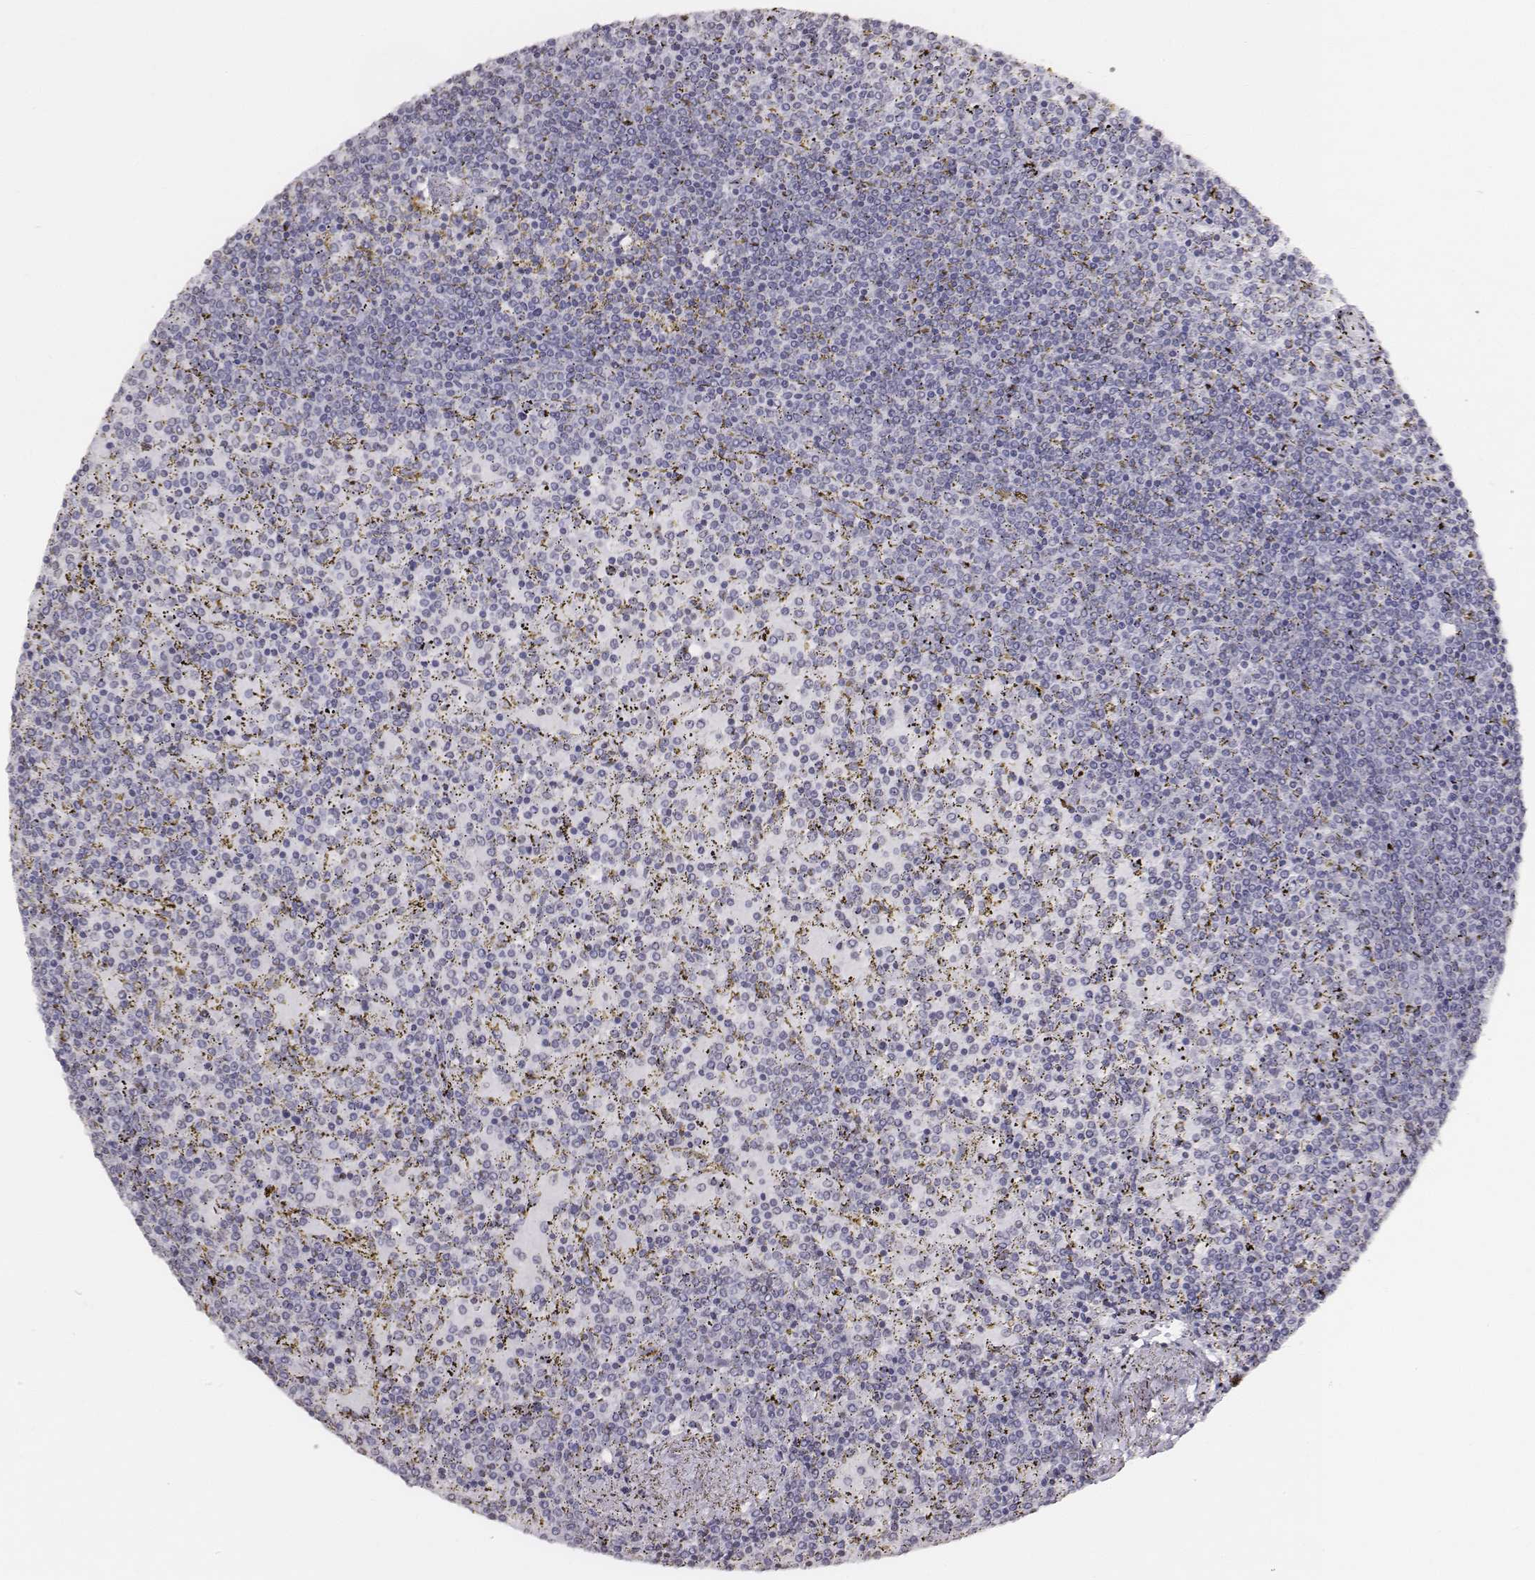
{"staining": {"intensity": "negative", "quantity": "none", "location": "none"}, "tissue": "lymphoma", "cell_type": "Tumor cells", "image_type": "cancer", "snomed": [{"axis": "morphology", "description": "Malignant lymphoma, non-Hodgkin's type, Low grade"}, {"axis": "topography", "description": "Spleen"}], "caption": "Tumor cells are negative for brown protein staining in malignant lymphoma, non-Hodgkin's type (low-grade). (DAB immunohistochemistry visualized using brightfield microscopy, high magnification).", "gene": "BARHL1", "patient": {"sex": "female", "age": 77}}